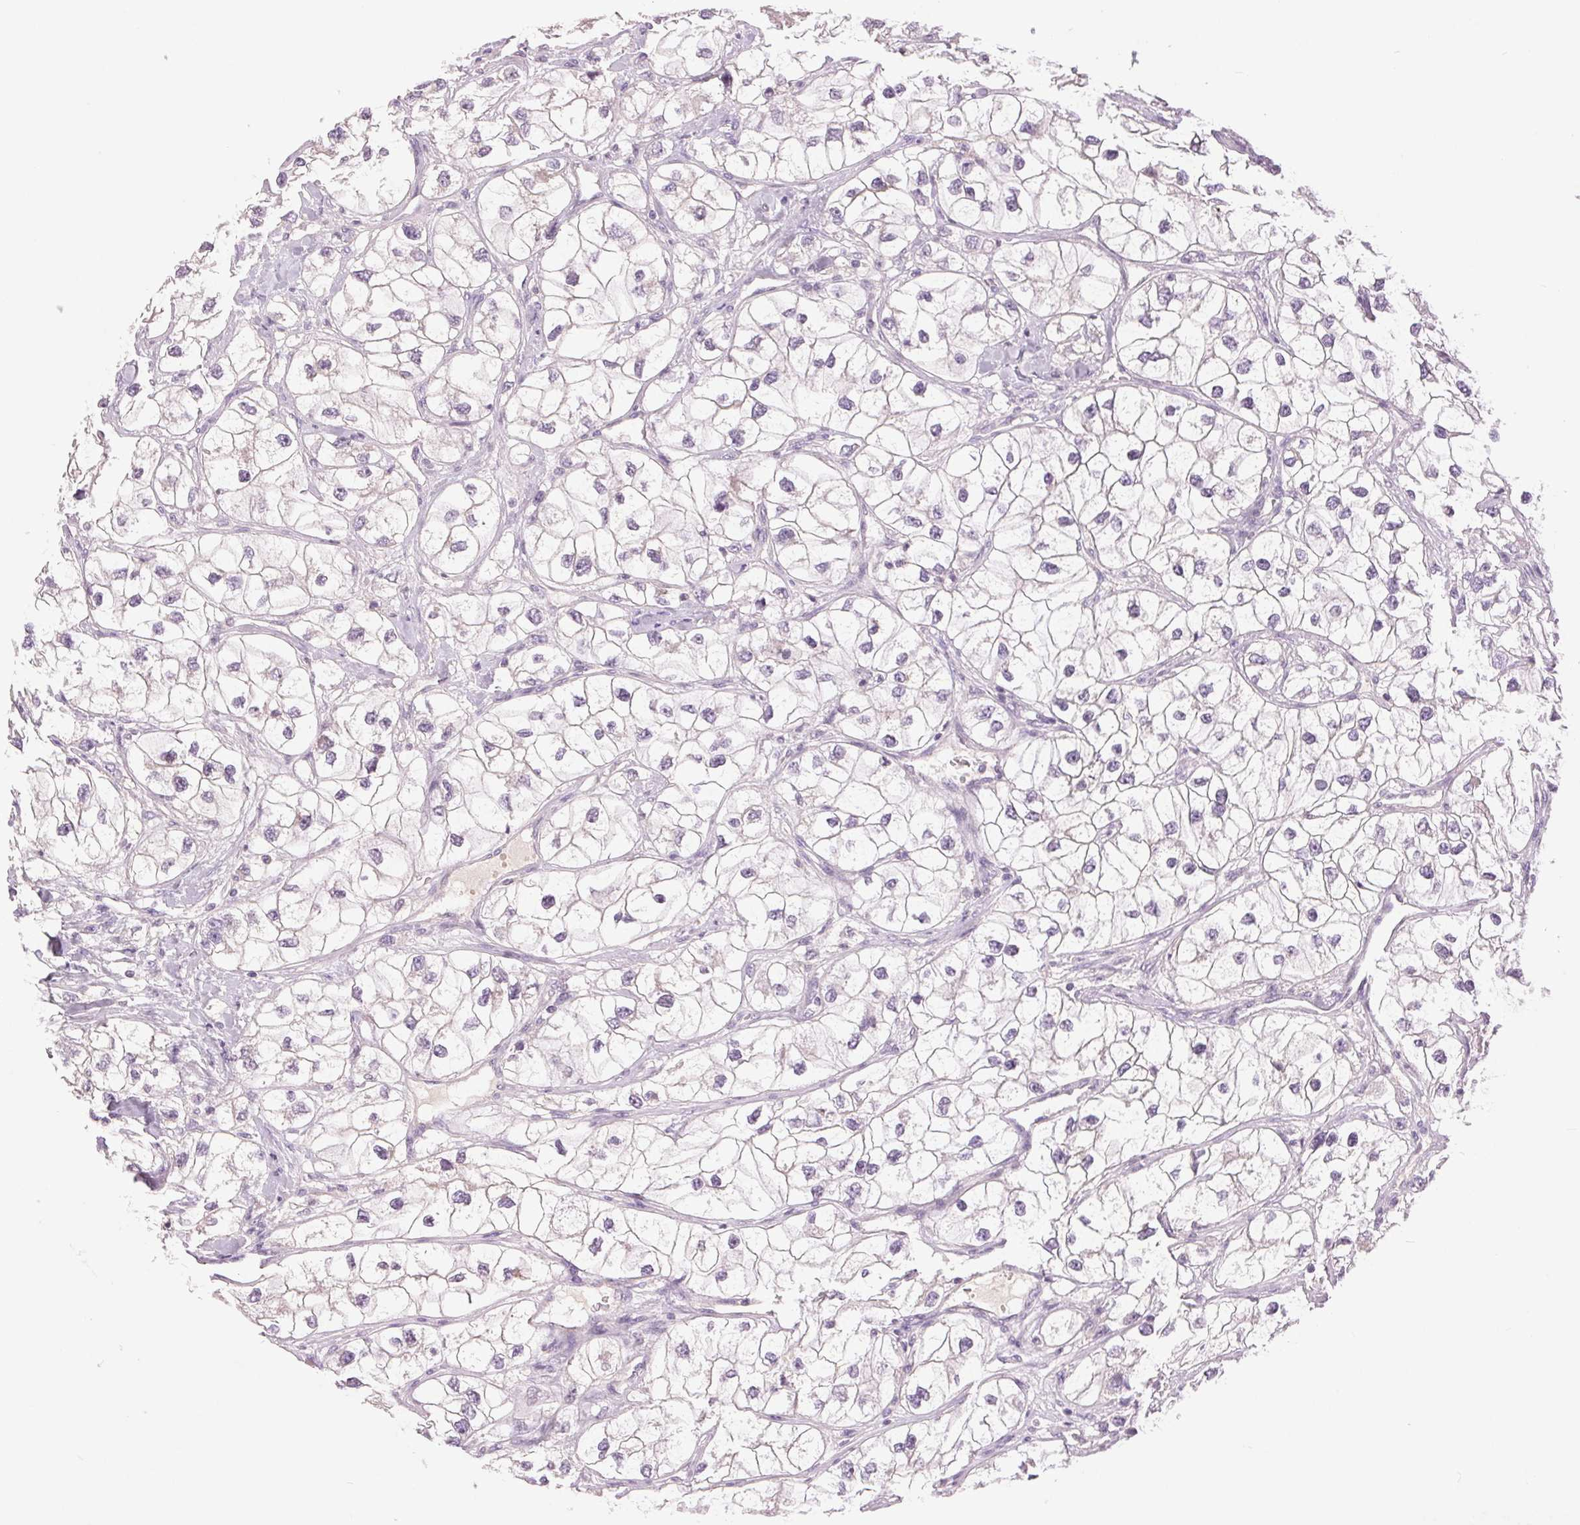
{"staining": {"intensity": "negative", "quantity": "none", "location": "none"}, "tissue": "renal cancer", "cell_type": "Tumor cells", "image_type": "cancer", "snomed": [{"axis": "morphology", "description": "Adenocarcinoma, NOS"}, {"axis": "topography", "description": "Kidney"}], "caption": "Immunohistochemistry image of neoplastic tissue: human renal adenocarcinoma stained with DAB shows no significant protein positivity in tumor cells.", "gene": "FXYD4", "patient": {"sex": "male", "age": 59}}